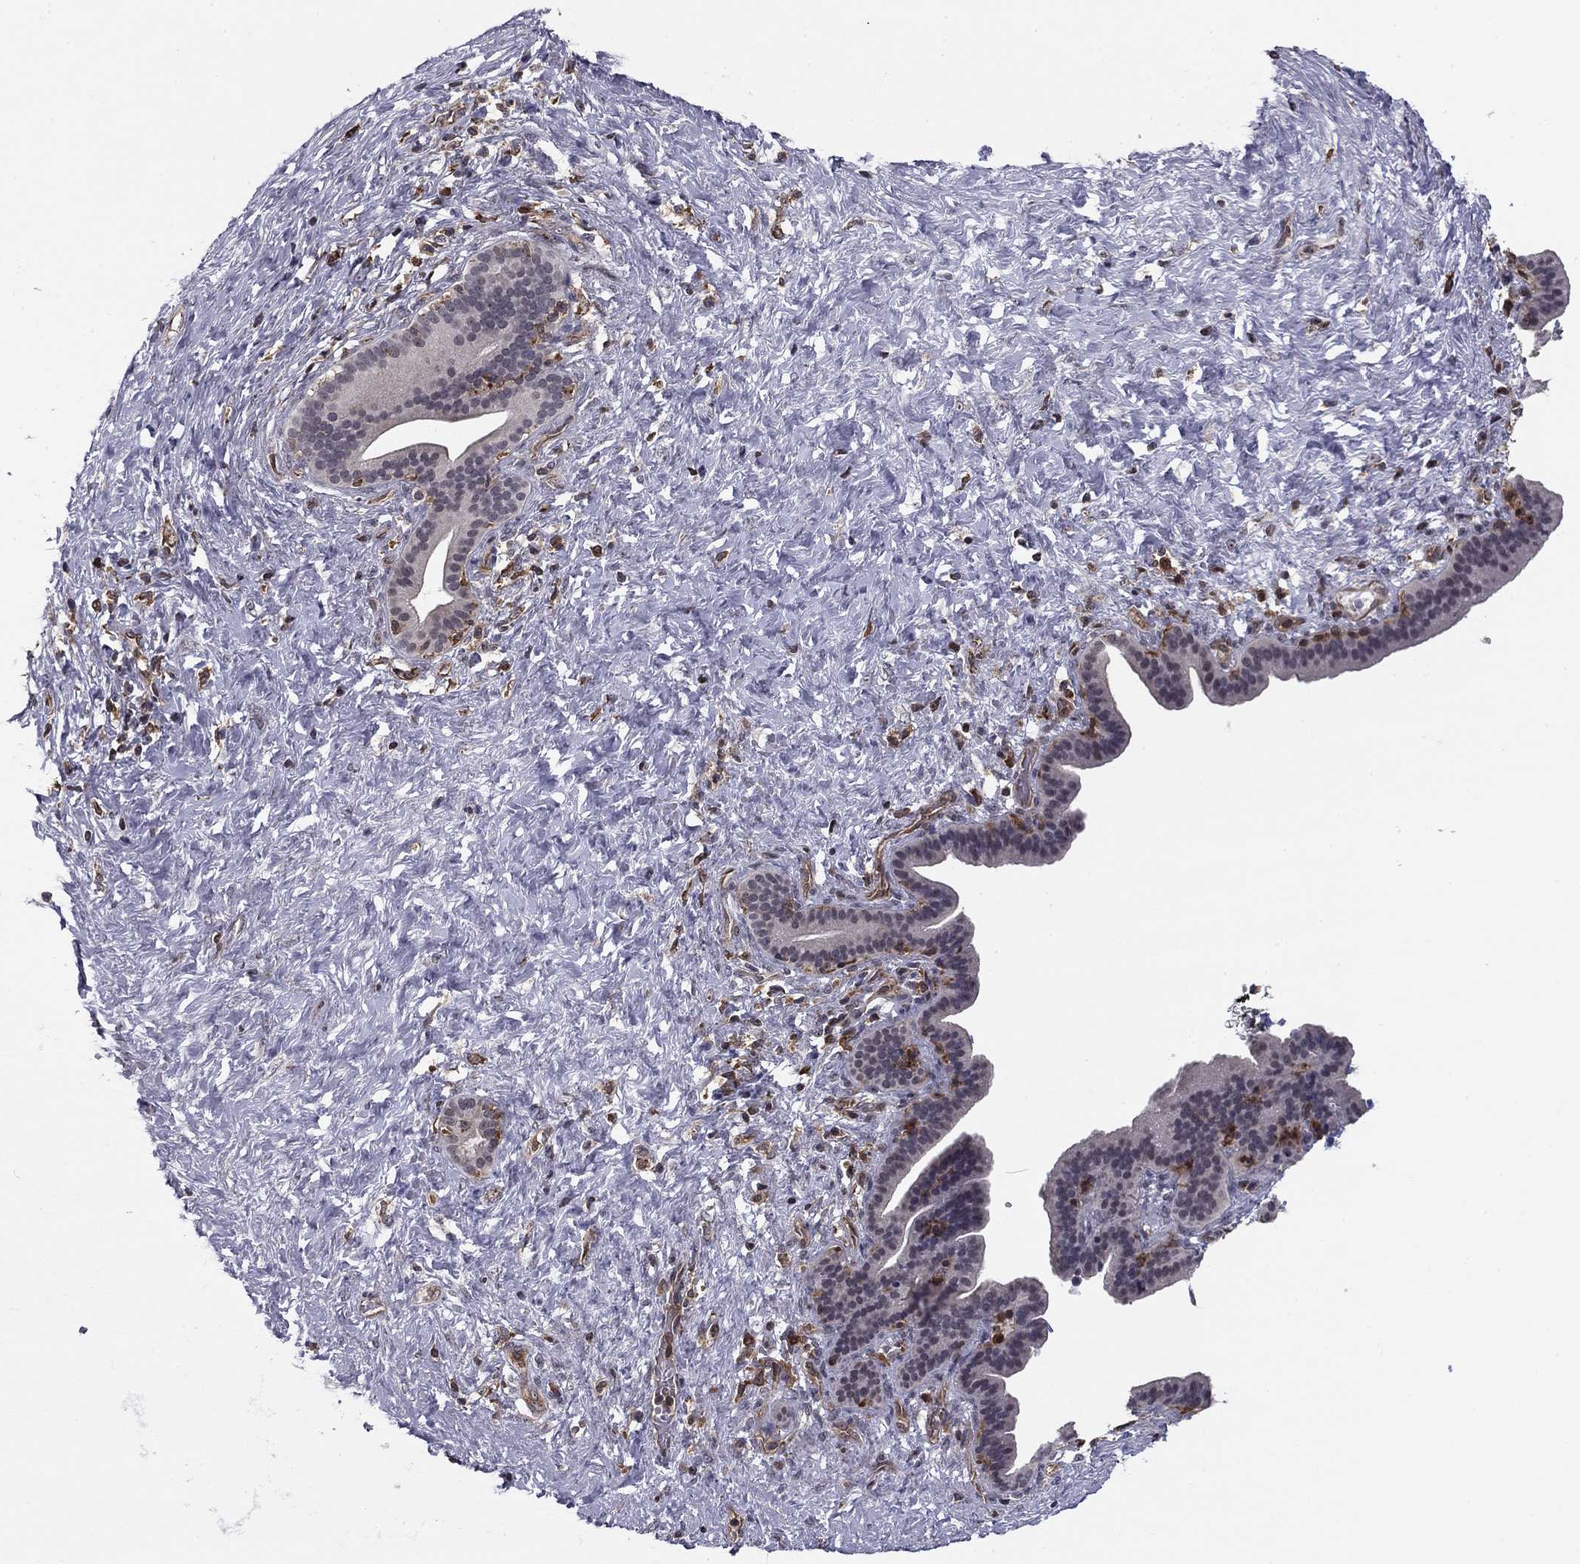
{"staining": {"intensity": "negative", "quantity": "none", "location": "none"}, "tissue": "pancreatic cancer", "cell_type": "Tumor cells", "image_type": "cancer", "snomed": [{"axis": "morphology", "description": "Adenocarcinoma, NOS"}, {"axis": "topography", "description": "Pancreas"}], "caption": "Tumor cells show no significant protein positivity in pancreatic cancer (adenocarcinoma).", "gene": "PLCB2", "patient": {"sex": "male", "age": 44}}